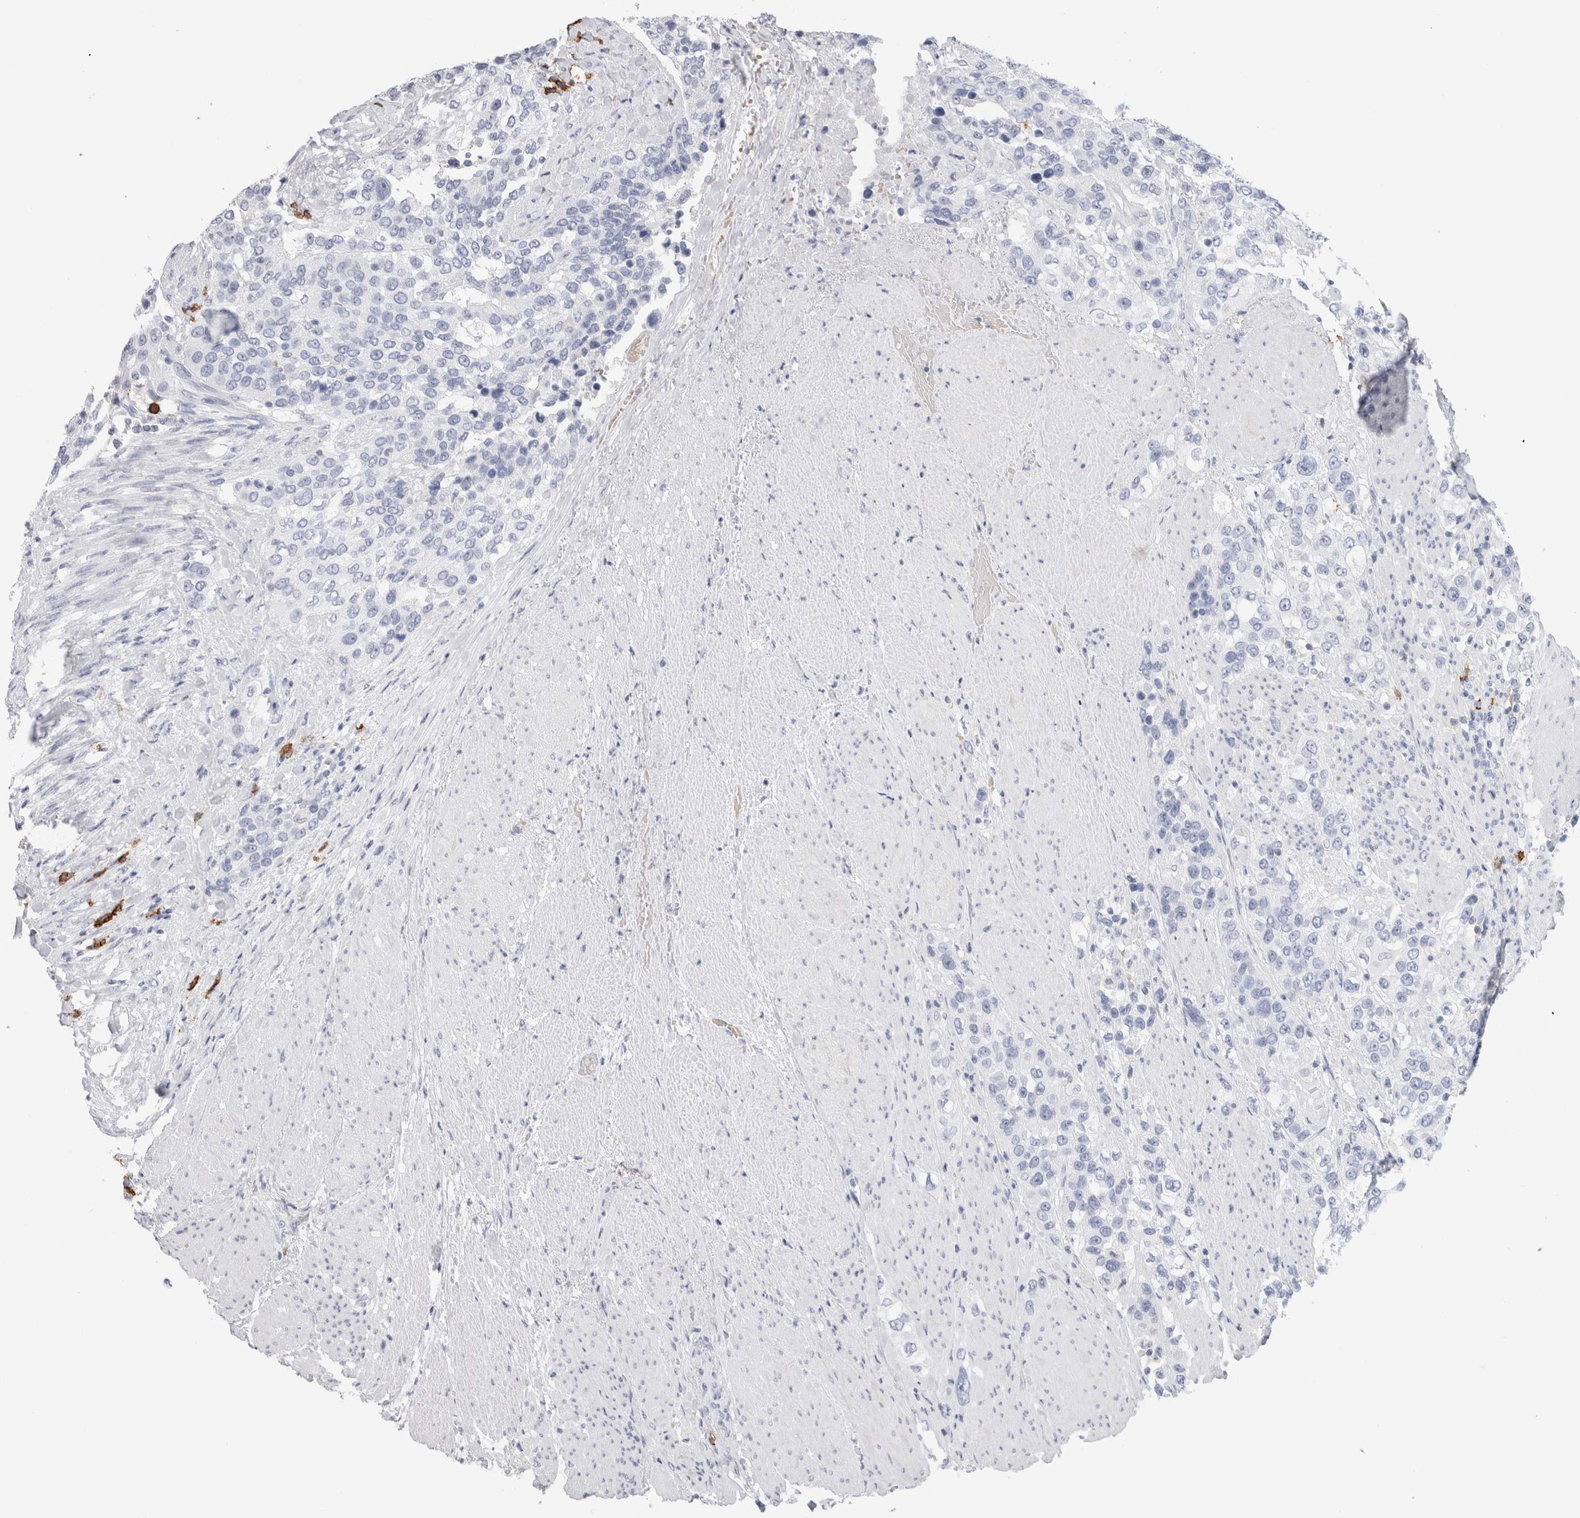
{"staining": {"intensity": "negative", "quantity": "none", "location": "none"}, "tissue": "urothelial cancer", "cell_type": "Tumor cells", "image_type": "cancer", "snomed": [{"axis": "morphology", "description": "Urothelial carcinoma, High grade"}, {"axis": "topography", "description": "Urinary bladder"}], "caption": "An immunohistochemistry photomicrograph of urothelial cancer is shown. There is no staining in tumor cells of urothelial cancer.", "gene": "CD38", "patient": {"sex": "female", "age": 80}}